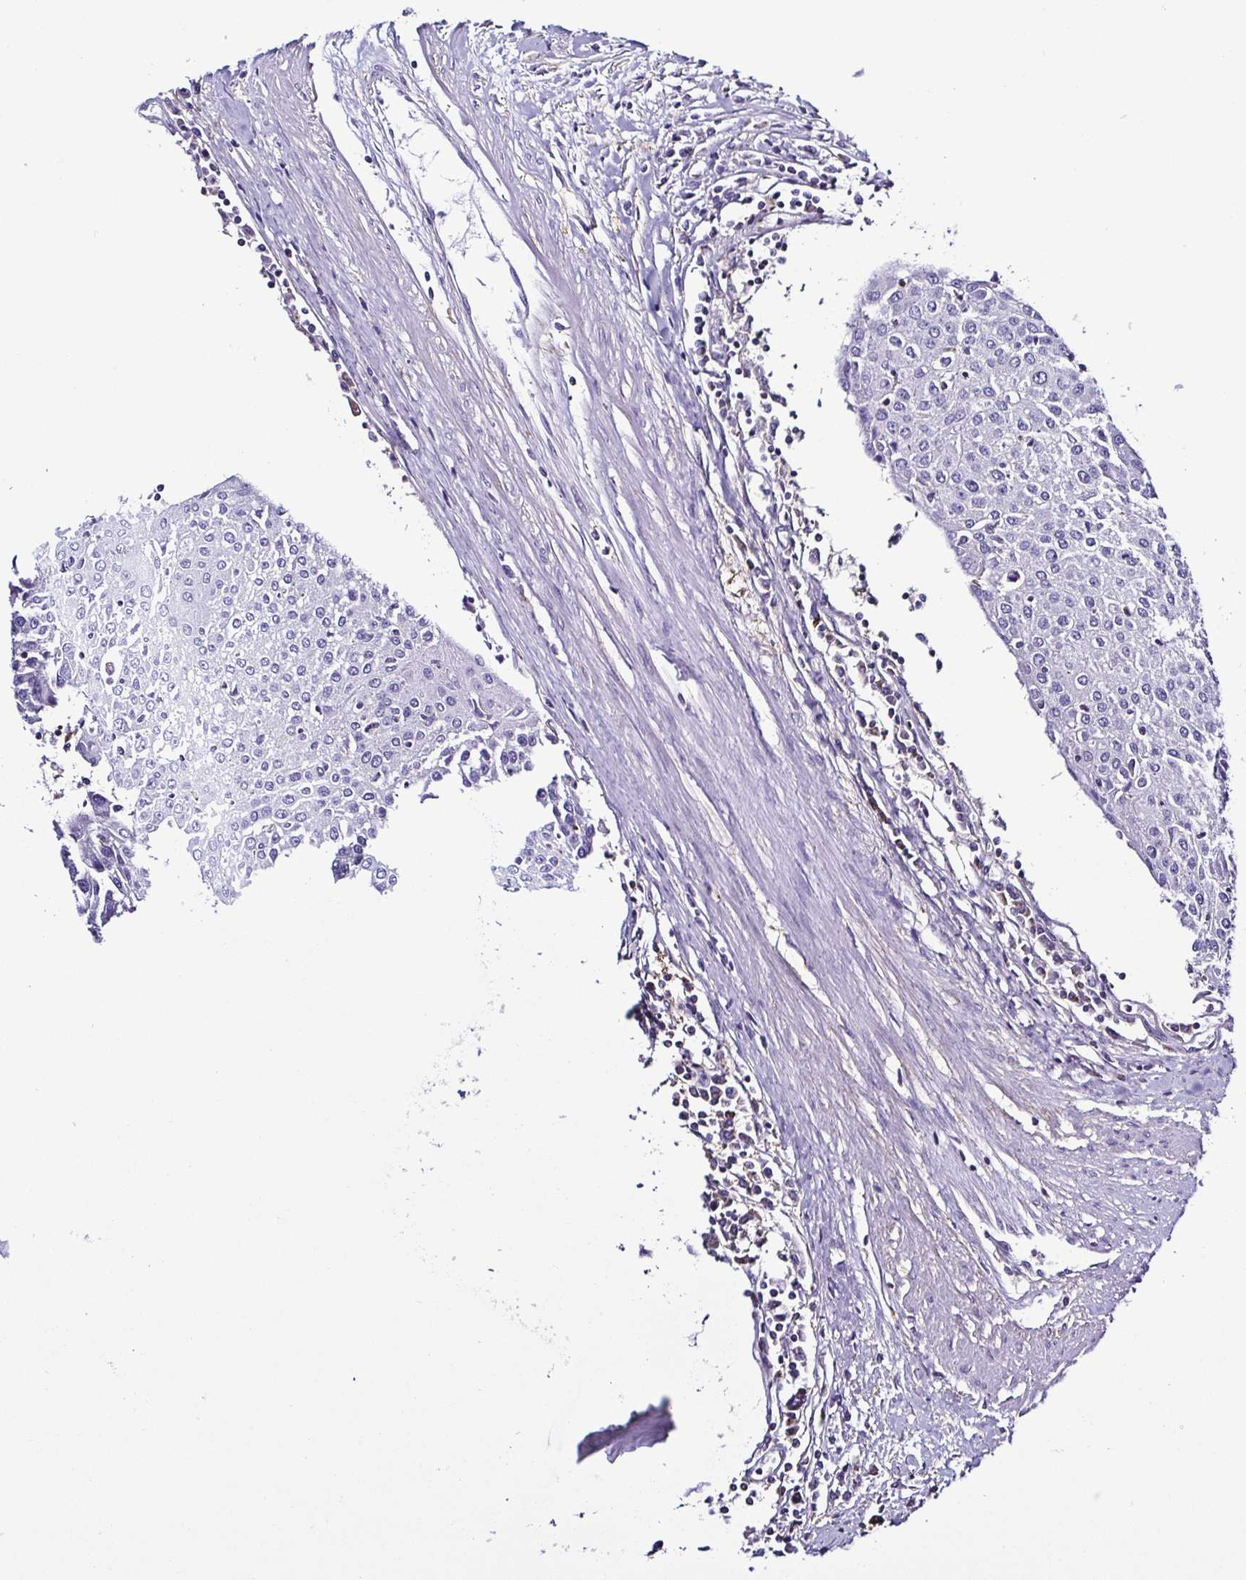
{"staining": {"intensity": "negative", "quantity": "none", "location": "none"}, "tissue": "urothelial cancer", "cell_type": "Tumor cells", "image_type": "cancer", "snomed": [{"axis": "morphology", "description": "Urothelial carcinoma, High grade"}, {"axis": "topography", "description": "Urinary bladder"}], "caption": "Protein analysis of high-grade urothelial carcinoma displays no significant expression in tumor cells.", "gene": "TNNT2", "patient": {"sex": "female", "age": 85}}